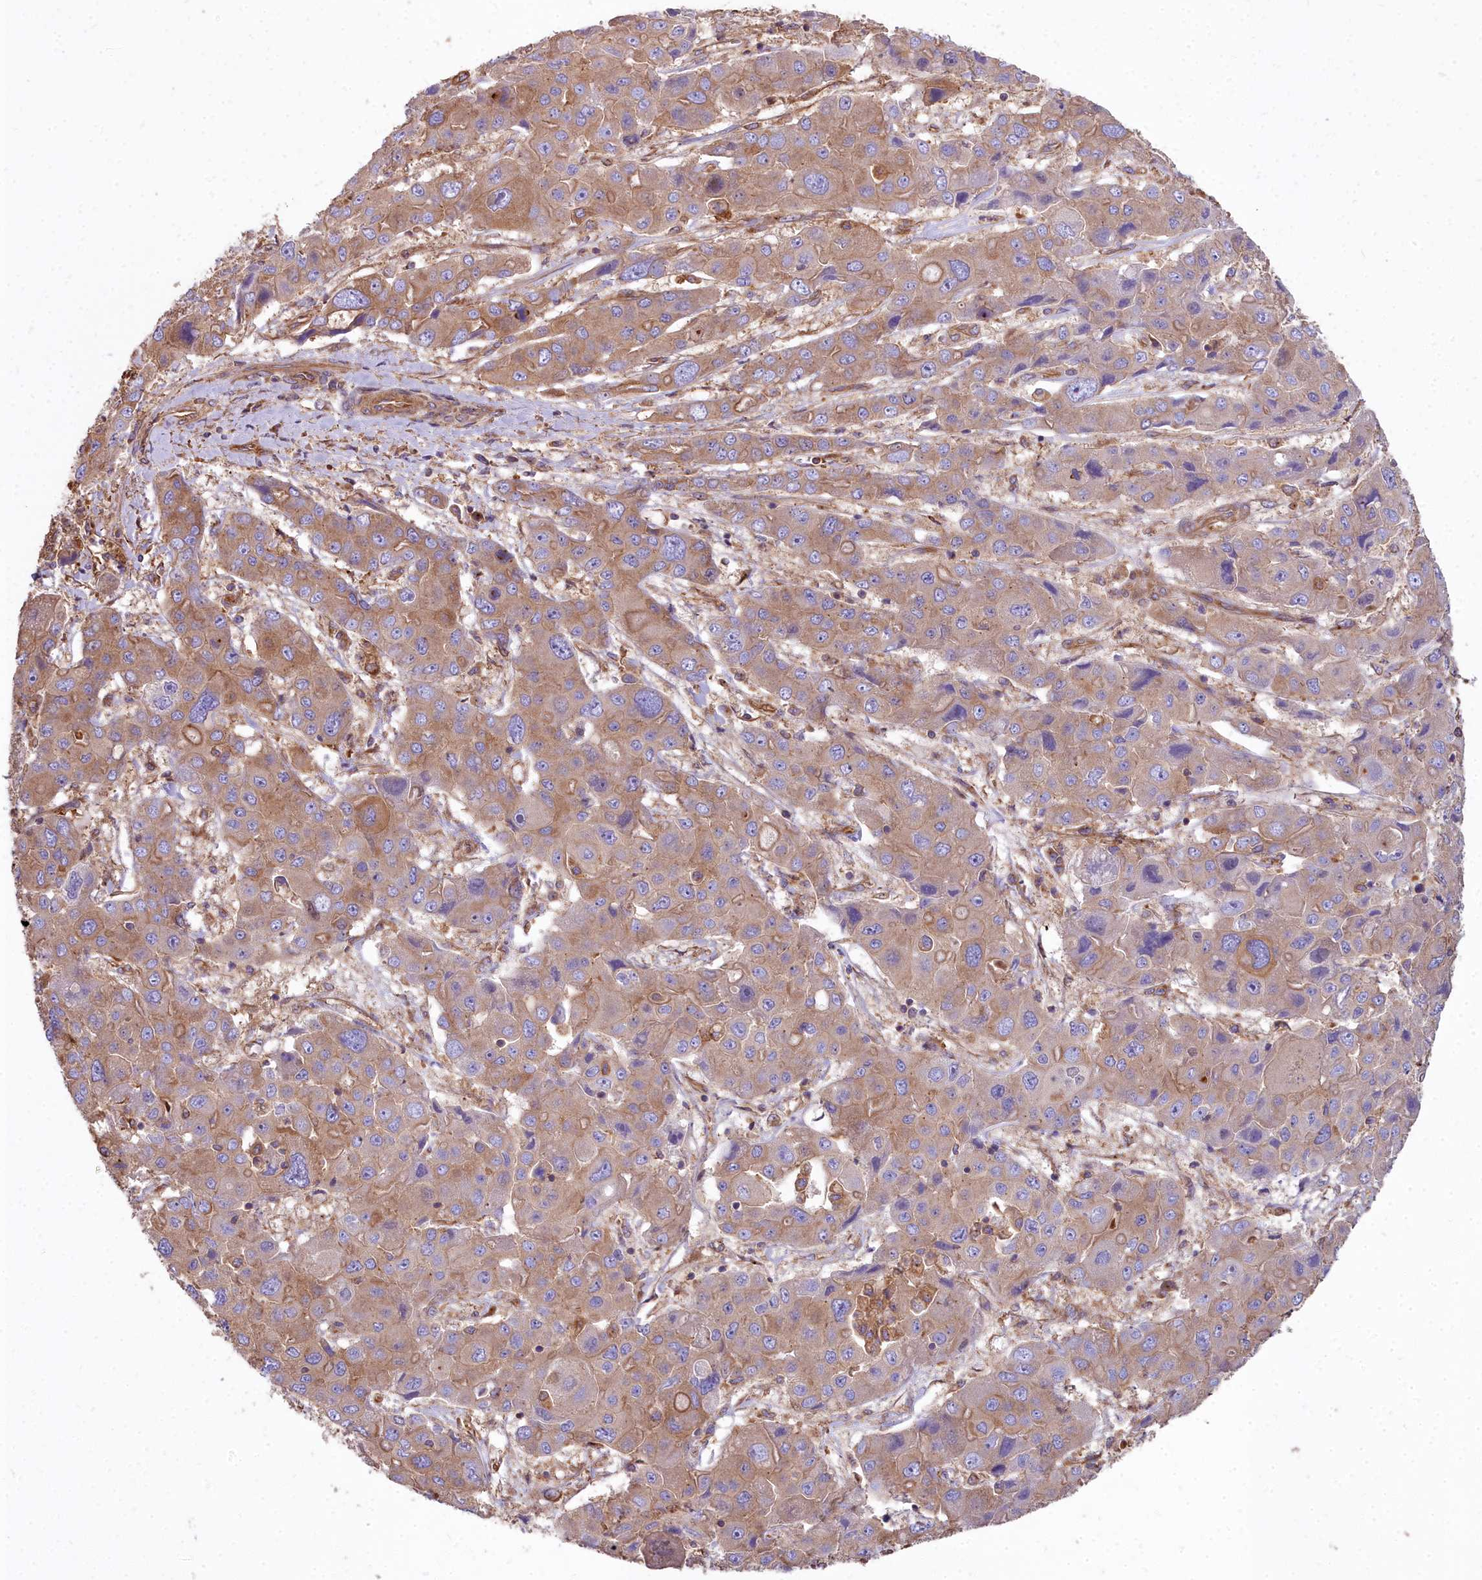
{"staining": {"intensity": "moderate", "quantity": ">75%", "location": "cytoplasmic/membranous"}, "tissue": "liver cancer", "cell_type": "Tumor cells", "image_type": "cancer", "snomed": [{"axis": "morphology", "description": "Cholangiocarcinoma"}, {"axis": "topography", "description": "Liver"}], "caption": "The histopathology image shows a brown stain indicating the presence of a protein in the cytoplasmic/membranous of tumor cells in cholangiocarcinoma (liver).", "gene": "DCTN3", "patient": {"sex": "male", "age": 67}}